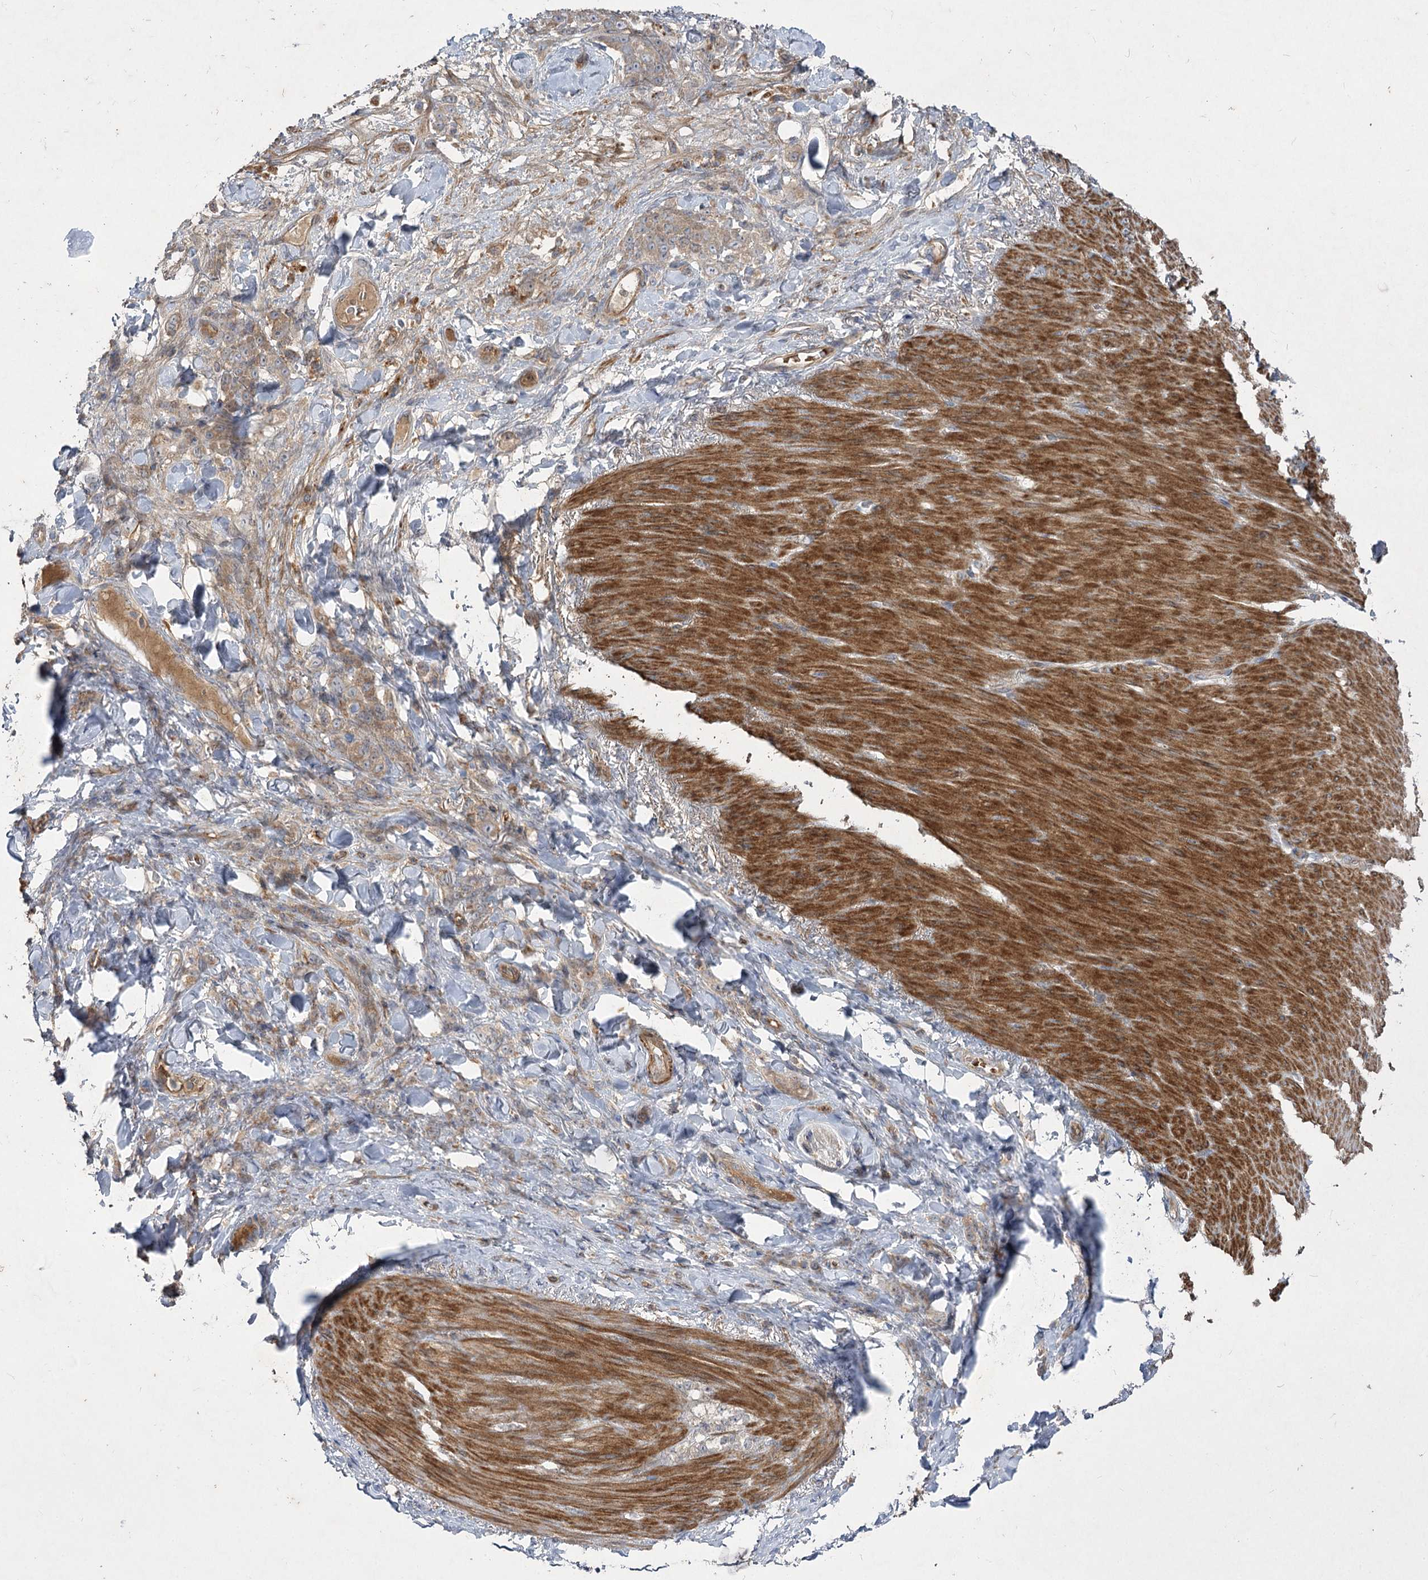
{"staining": {"intensity": "weak", "quantity": ">75%", "location": "cytoplasmic/membranous"}, "tissue": "stomach cancer", "cell_type": "Tumor cells", "image_type": "cancer", "snomed": [{"axis": "morphology", "description": "Normal tissue, NOS"}, {"axis": "morphology", "description": "Adenocarcinoma, NOS"}, {"axis": "topography", "description": "Stomach"}], "caption": "Immunohistochemical staining of human stomach adenocarcinoma reveals low levels of weak cytoplasmic/membranous protein expression in approximately >75% of tumor cells.", "gene": "KIAA0825", "patient": {"sex": "male", "age": 82}}